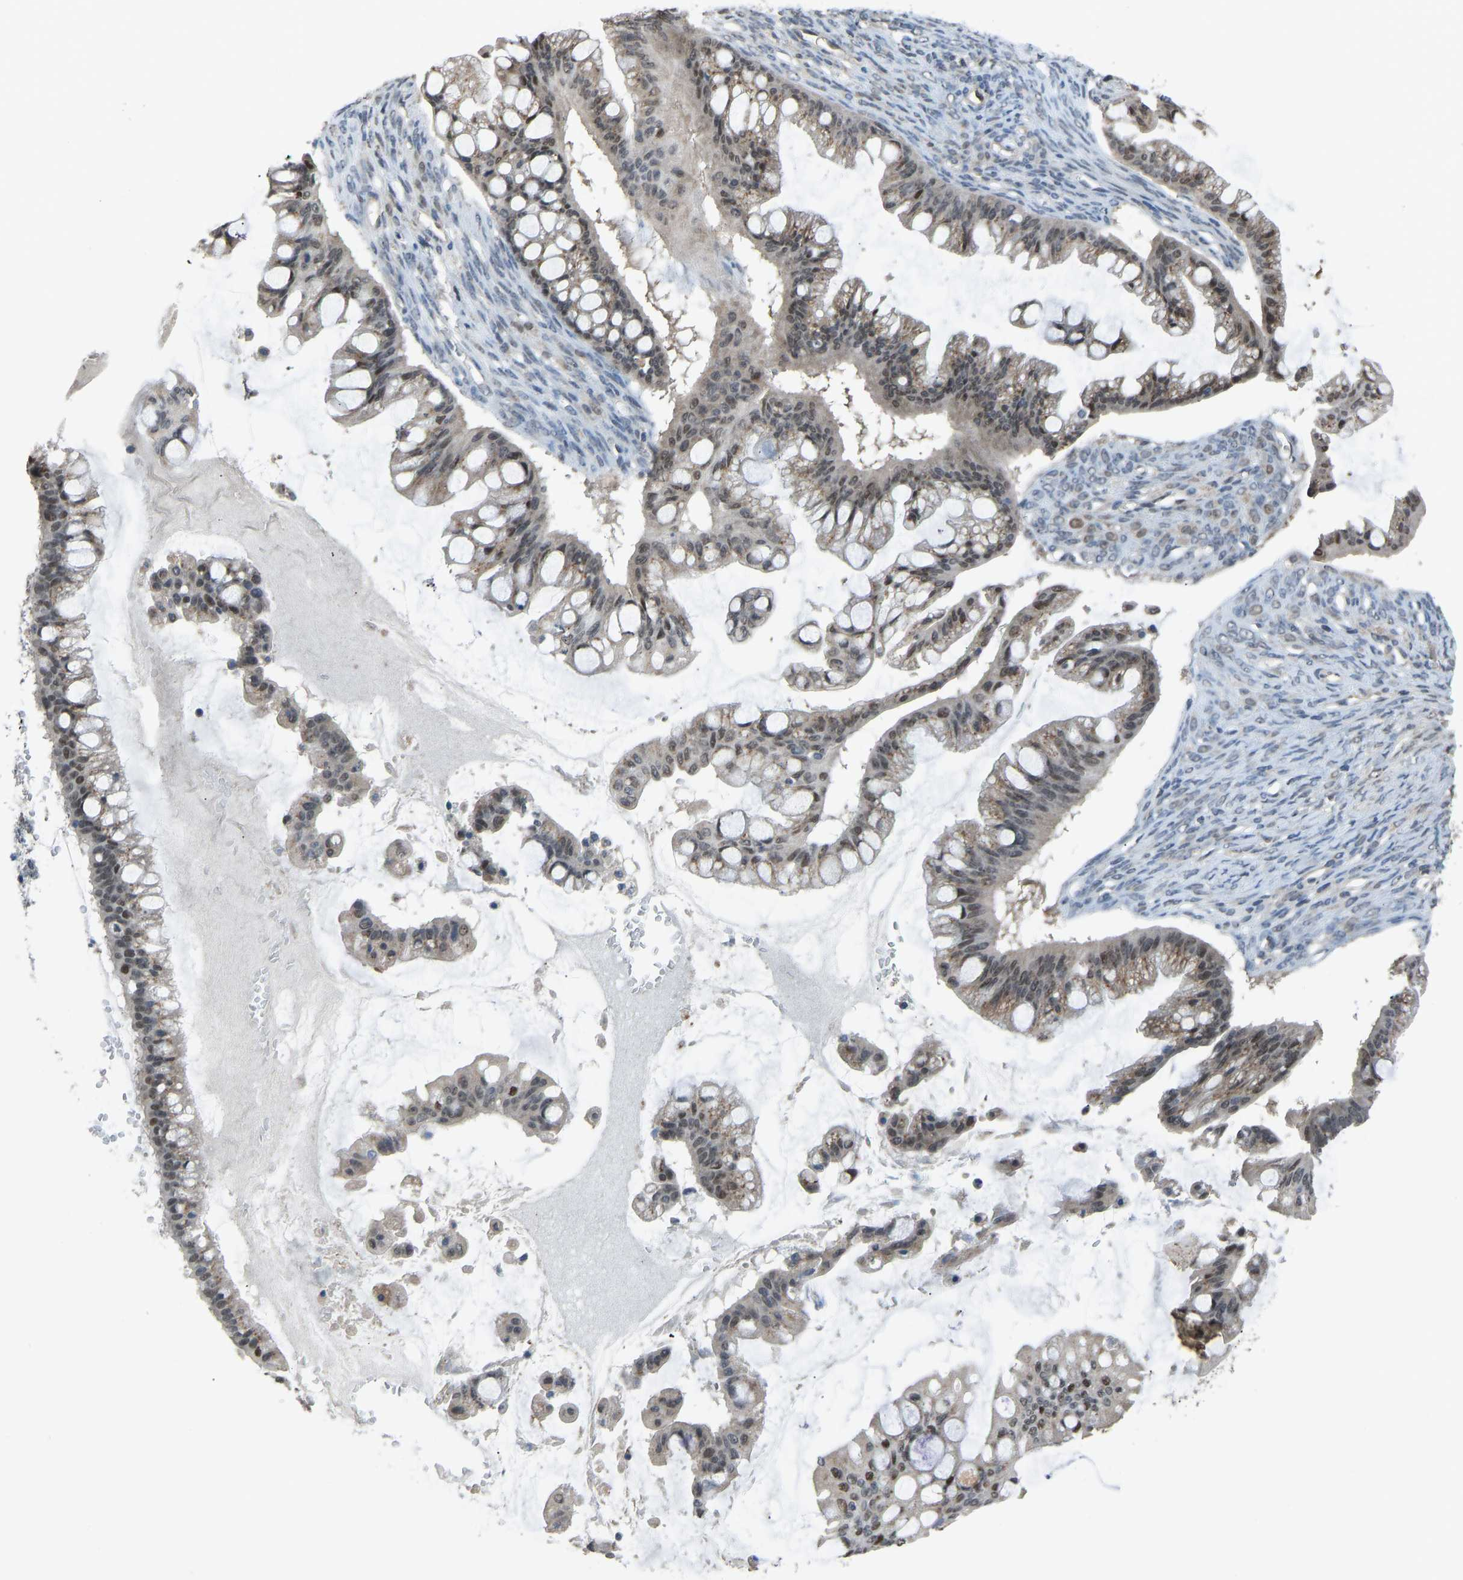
{"staining": {"intensity": "weak", "quantity": "25%-75%", "location": "nuclear"}, "tissue": "ovarian cancer", "cell_type": "Tumor cells", "image_type": "cancer", "snomed": [{"axis": "morphology", "description": "Cystadenocarcinoma, mucinous, NOS"}, {"axis": "topography", "description": "Ovary"}], "caption": "Tumor cells display low levels of weak nuclear positivity in about 25%-75% of cells in human ovarian cancer.", "gene": "KPNA6", "patient": {"sex": "female", "age": 73}}